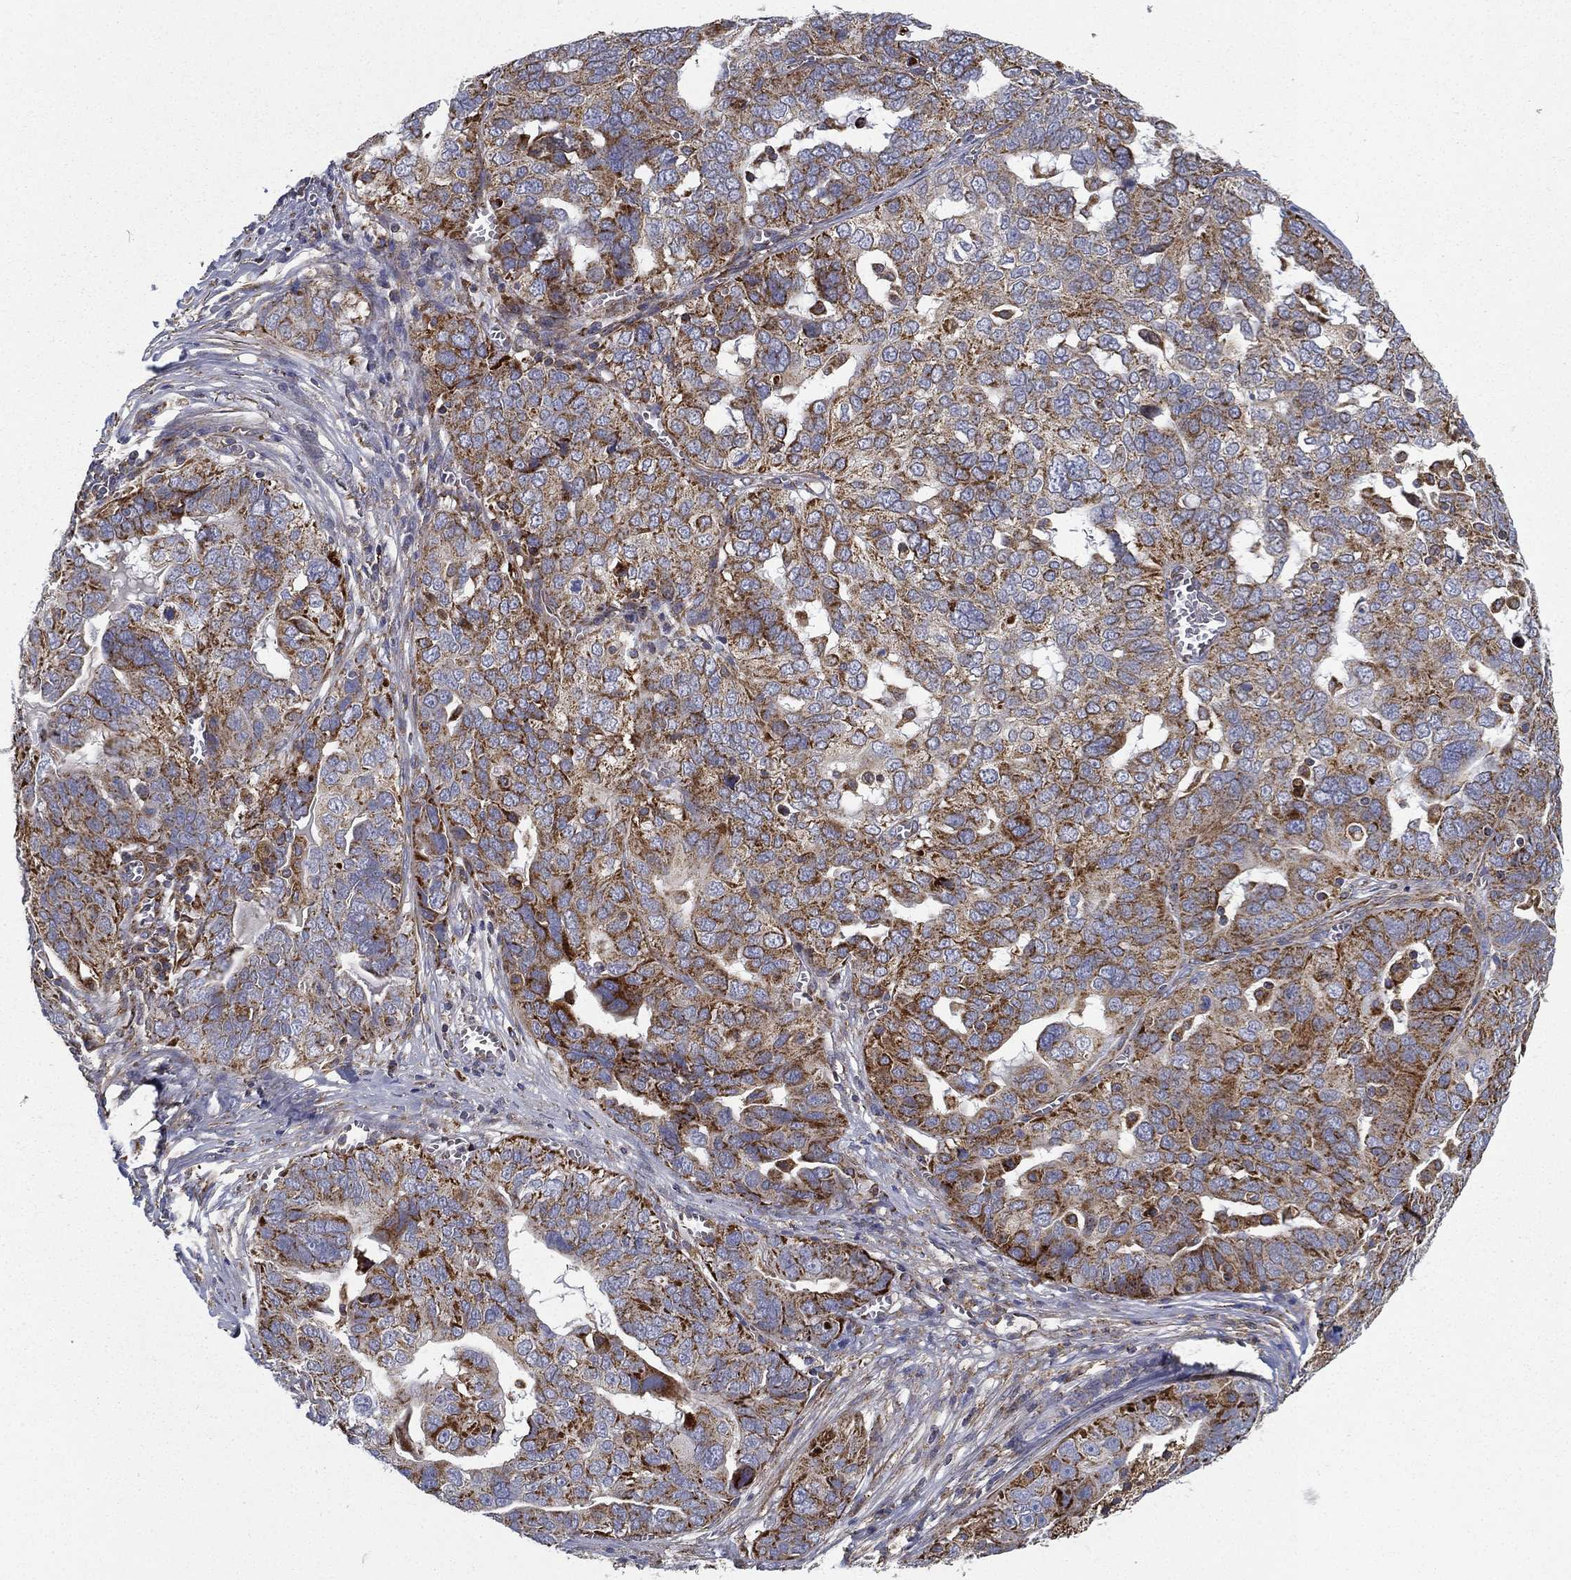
{"staining": {"intensity": "moderate", "quantity": ">75%", "location": "cytoplasmic/membranous"}, "tissue": "ovarian cancer", "cell_type": "Tumor cells", "image_type": "cancer", "snomed": [{"axis": "morphology", "description": "Carcinoma, endometroid"}, {"axis": "topography", "description": "Soft tissue"}, {"axis": "topography", "description": "Ovary"}], "caption": "Ovarian cancer tissue demonstrates moderate cytoplasmic/membranous positivity in about >75% of tumor cells, visualized by immunohistochemistry. Using DAB (brown) and hematoxylin (blue) stains, captured at high magnification using brightfield microscopy.", "gene": "MT-CYB", "patient": {"sex": "female", "age": 52}}